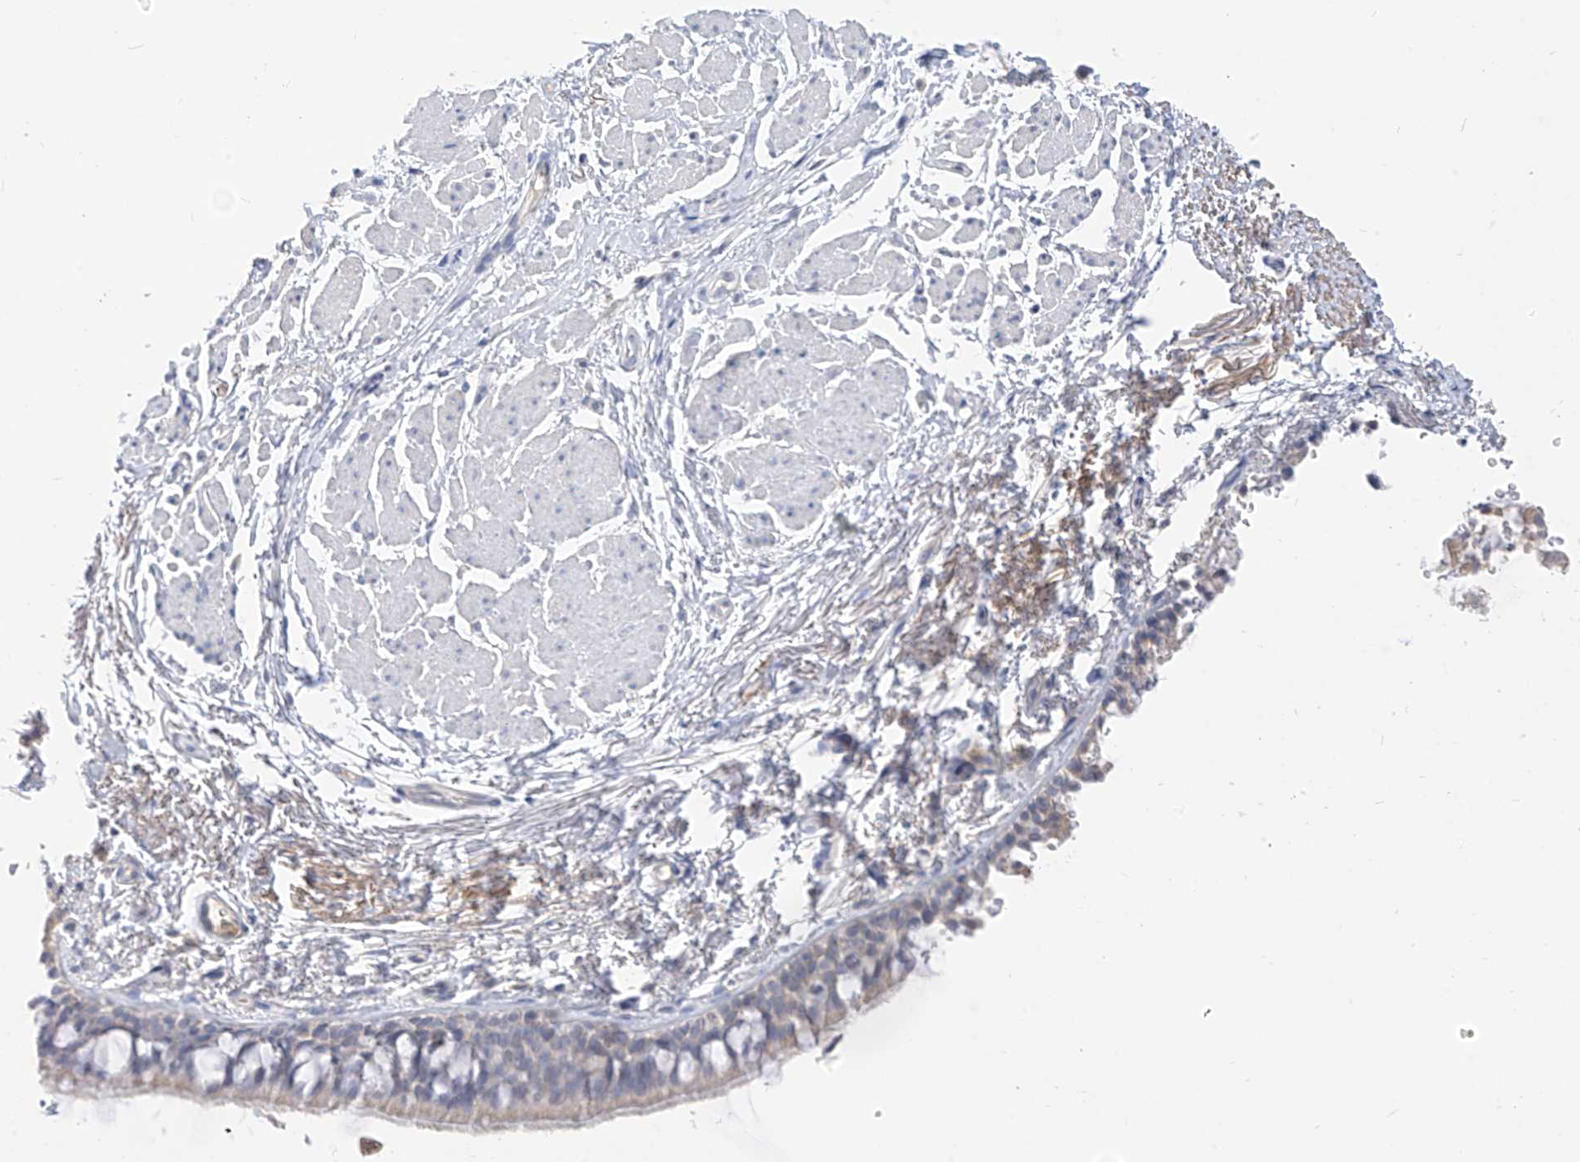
{"staining": {"intensity": "negative", "quantity": "none", "location": "none"}, "tissue": "bronchus", "cell_type": "Respiratory epithelial cells", "image_type": "normal", "snomed": [{"axis": "morphology", "description": "Normal tissue, NOS"}, {"axis": "topography", "description": "Cartilage tissue"}, {"axis": "topography", "description": "Bronchus"}], "caption": "Respiratory epithelial cells are negative for brown protein staining in benign bronchus.", "gene": "RASA2", "patient": {"sex": "female", "age": 73}}